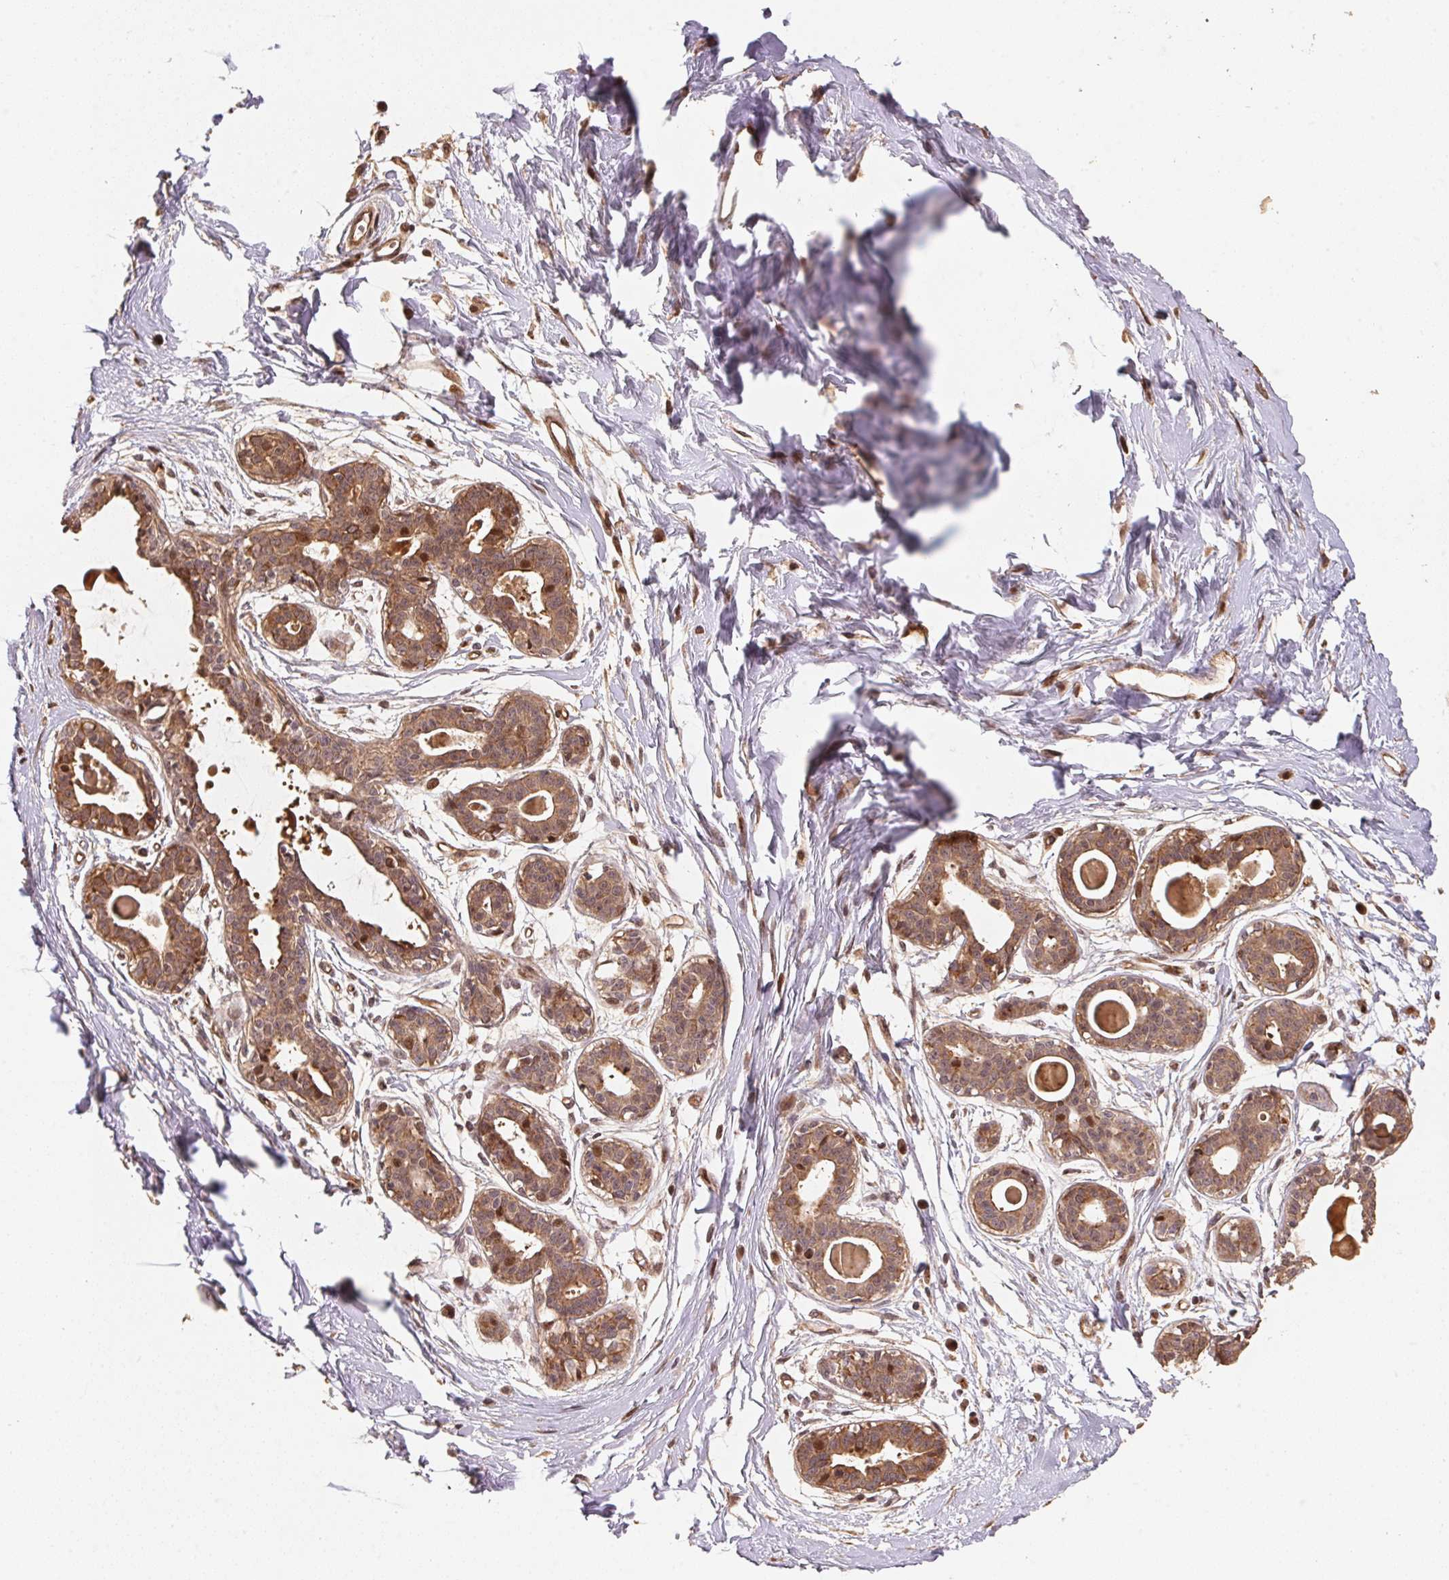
{"staining": {"intensity": "moderate", "quantity": ">75%", "location": "cytoplasmic/membranous,nuclear"}, "tissue": "breast", "cell_type": "Adipocytes", "image_type": "normal", "snomed": [{"axis": "morphology", "description": "Normal tissue, NOS"}, {"axis": "topography", "description": "Breast"}], "caption": "The histopathology image exhibits immunohistochemical staining of normal breast. There is moderate cytoplasmic/membranous,nuclear staining is present in approximately >75% of adipocytes.", "gene": "TMEM222", "patient": {"sex": "female", "age": 45}}